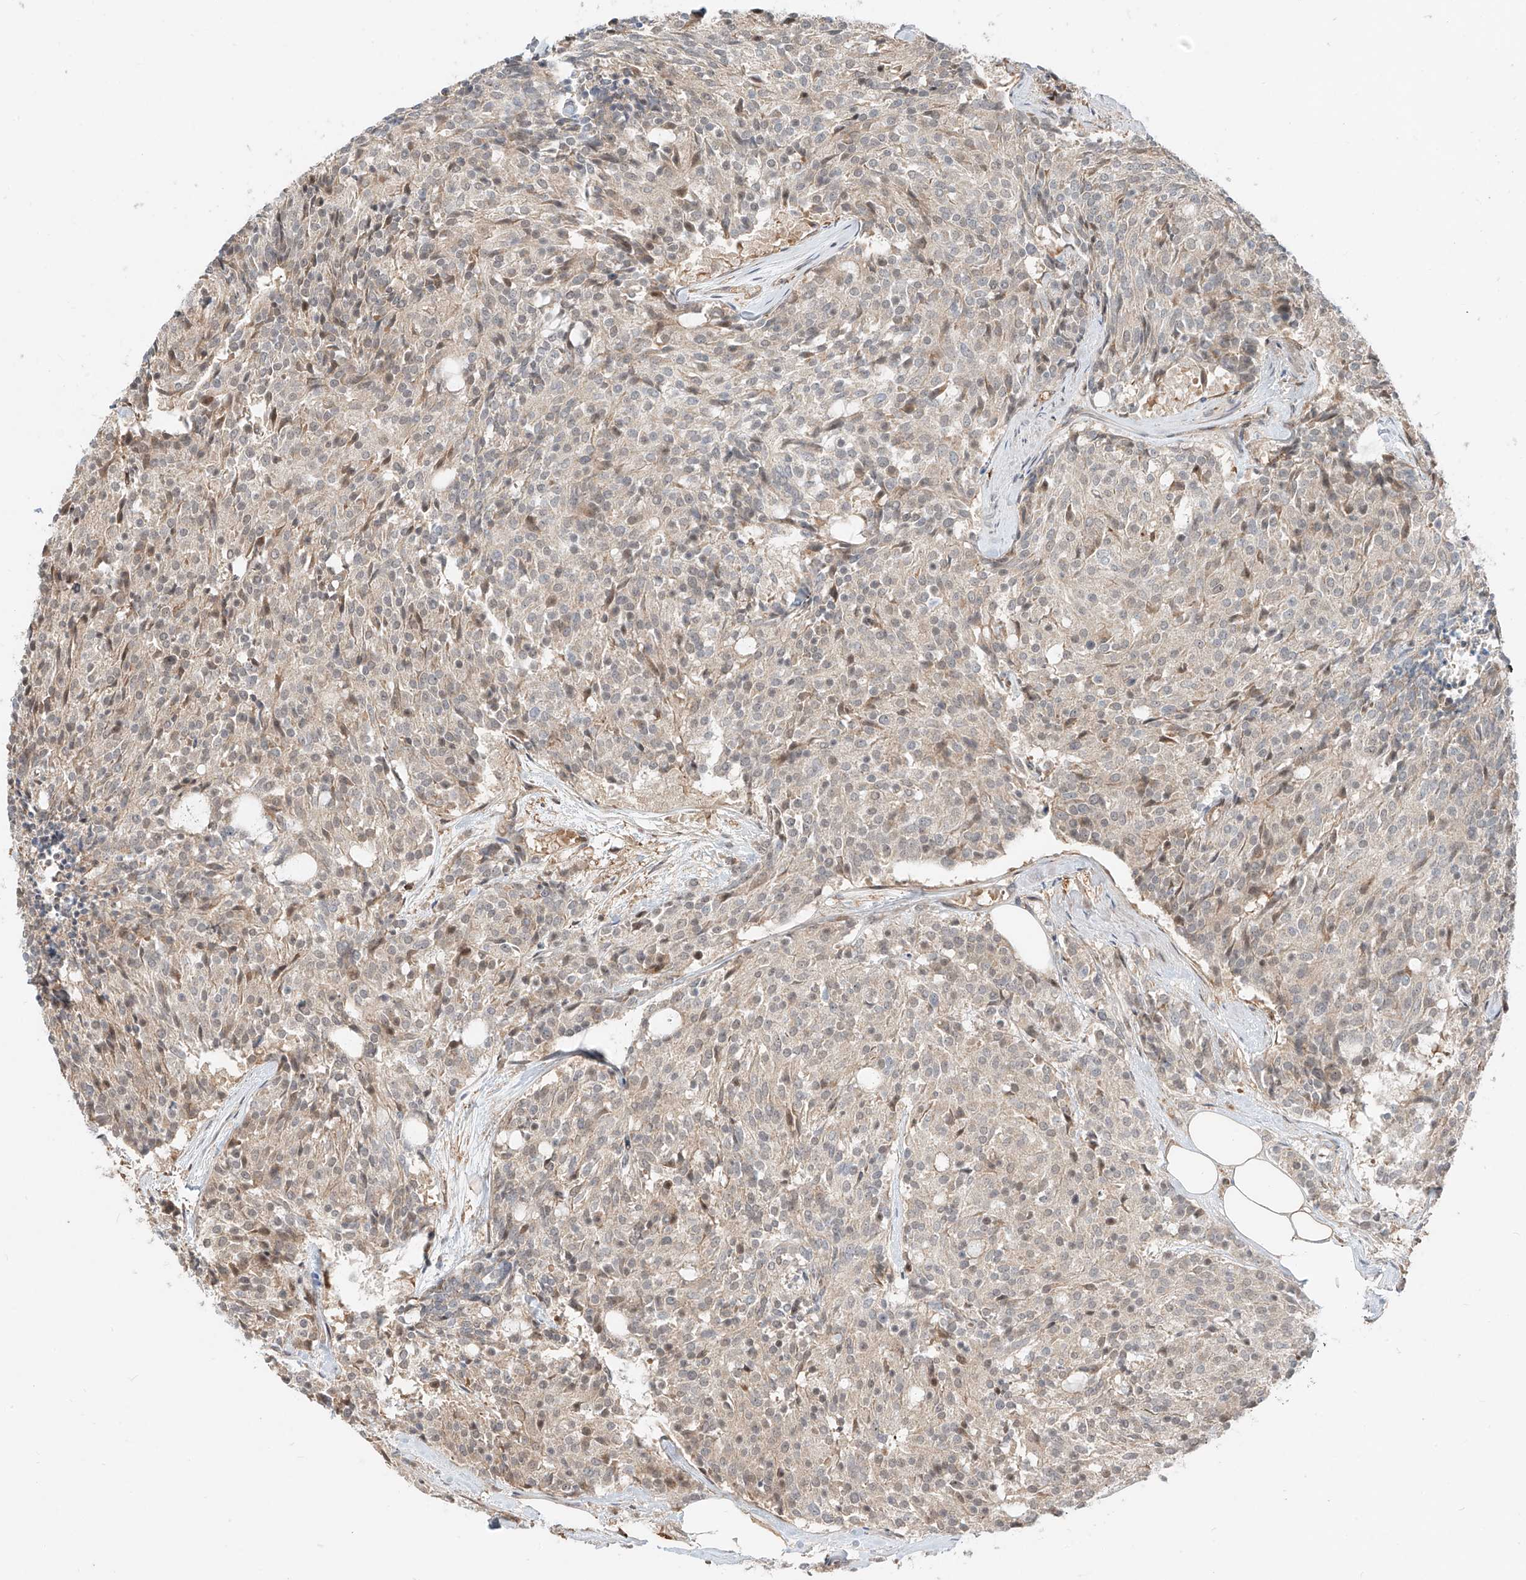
{"staining": {"intensity": "negative", "quantity": "none", "location": "none"}, "tissue": "carcinoid", "cell_type": "Tumor cells", "image_type": "cancer", "snomed": [{"axis": "morphology", "description": "Carcinoid, malignant, NOS"}, {"axis": "topography", "description": "Pancreas"}], "caption": "Immunohistochemistry (IHC) histopathology image of neoplastic tissue: human carcinoid (malignant) stained with DAB shows no significant protein expression in tumor cells. Brightfield microscopy of IHC stained with DAB (3,3'-diaminobenzidine) (brown) and hematoxylin (blue), captured at high magnification.", "gene": "CEP162", "patient": {"sex": "female", "age": 54}}